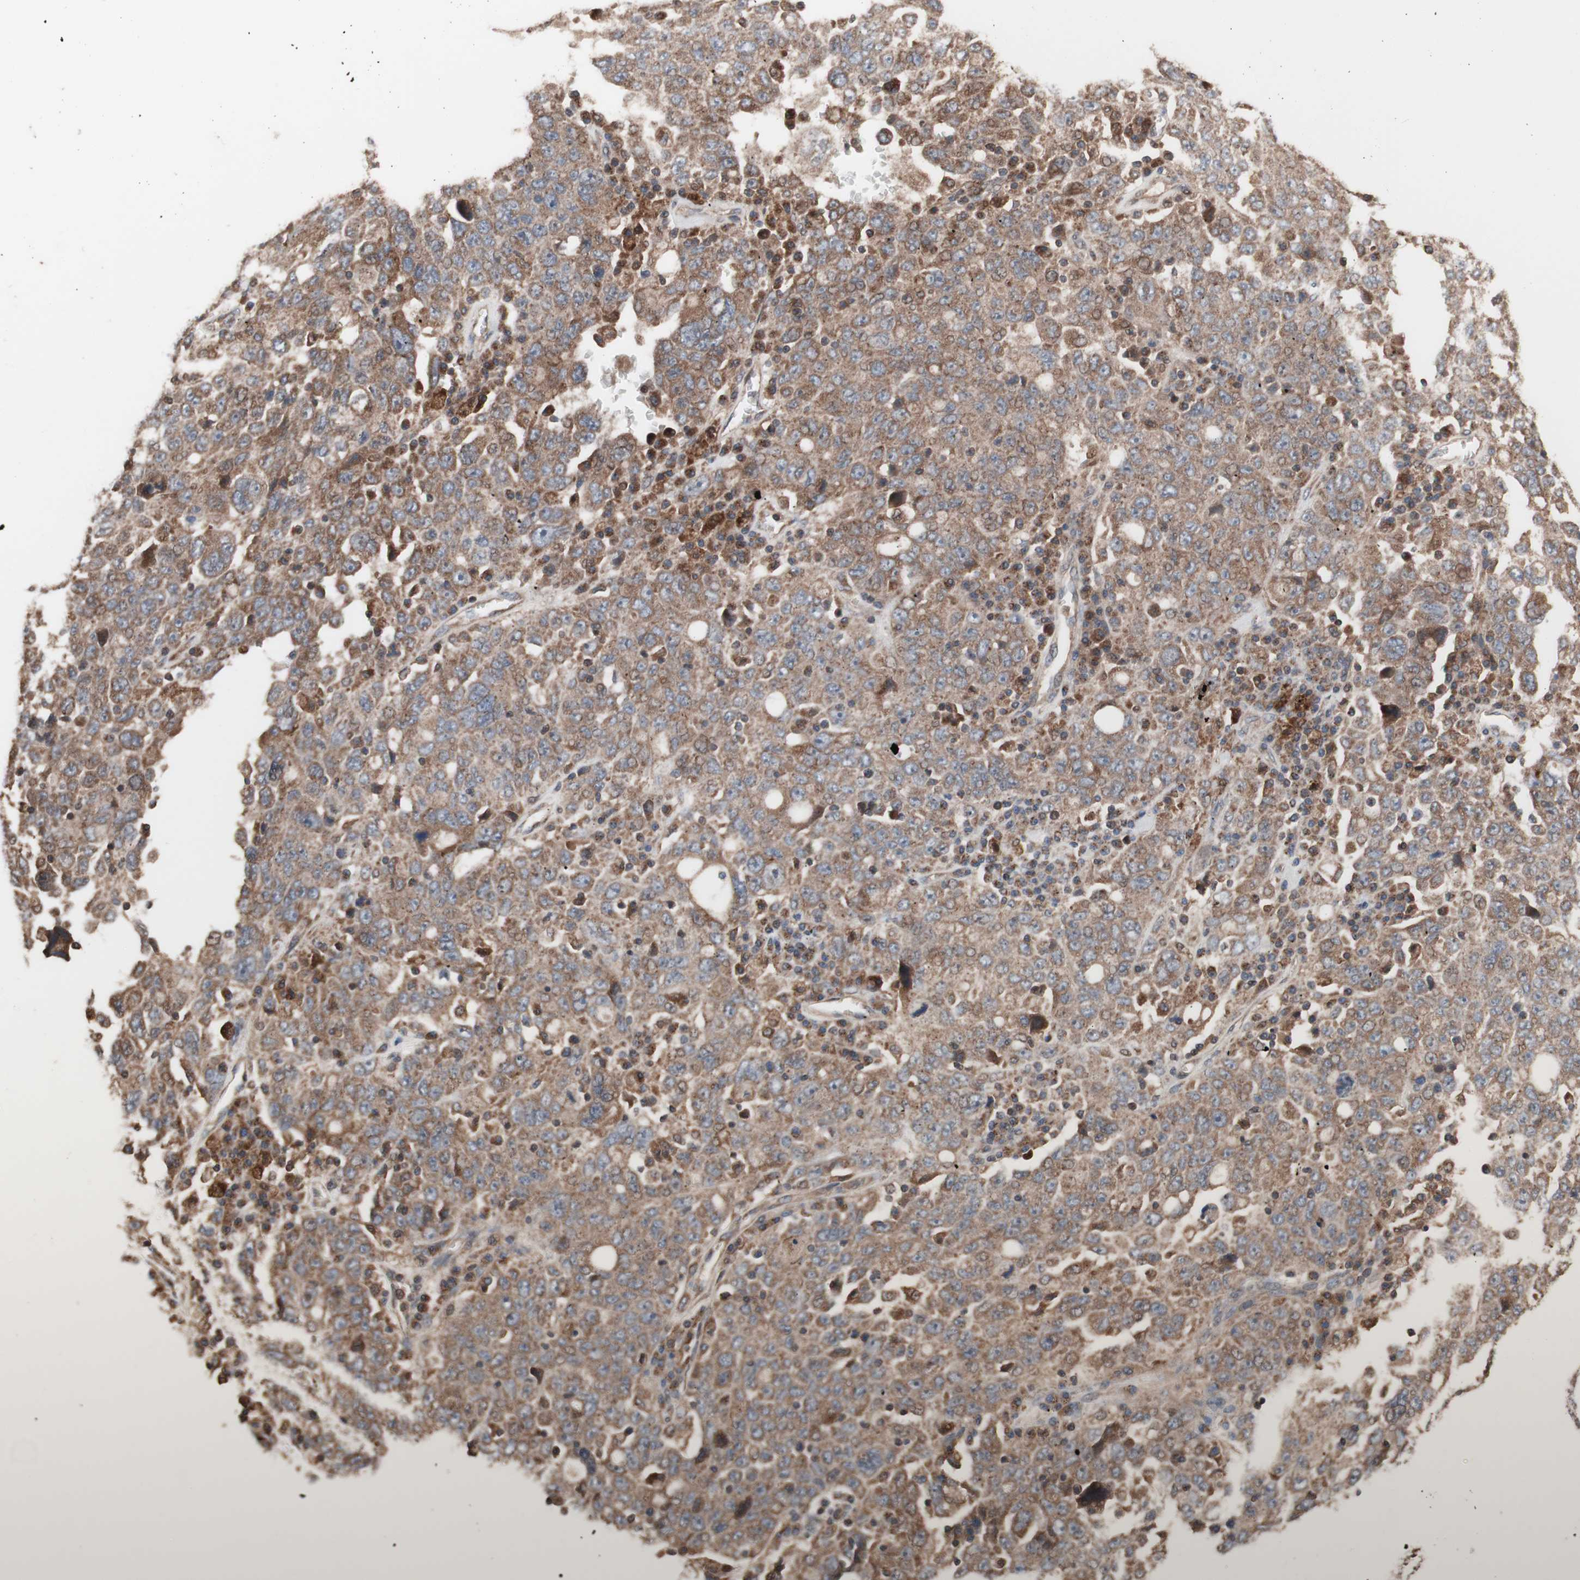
{"staining": {"intensity": "moderate", "quantity": ">75%", "location": "cytoplasmic/membranous"}, "tissue": "ovarian cancer", "cell_type": "Tumor cells", "image_type": "cancer", "snomed": [{"axis": "morphology", "description": "Carcinoma, endometroid"}, {"axis": "topography", "description": "Ovary"}], "caption": "Immunohistochemistry (IHC) micrograph of ovarian cancer stained for a protein (brown), which demonstrates medium levels of moderate cytoplasmic/membranous positivity in about >75% of tumor cells.", "gene": "COPB1", "patient": {"sex": "female", "age": 62}}